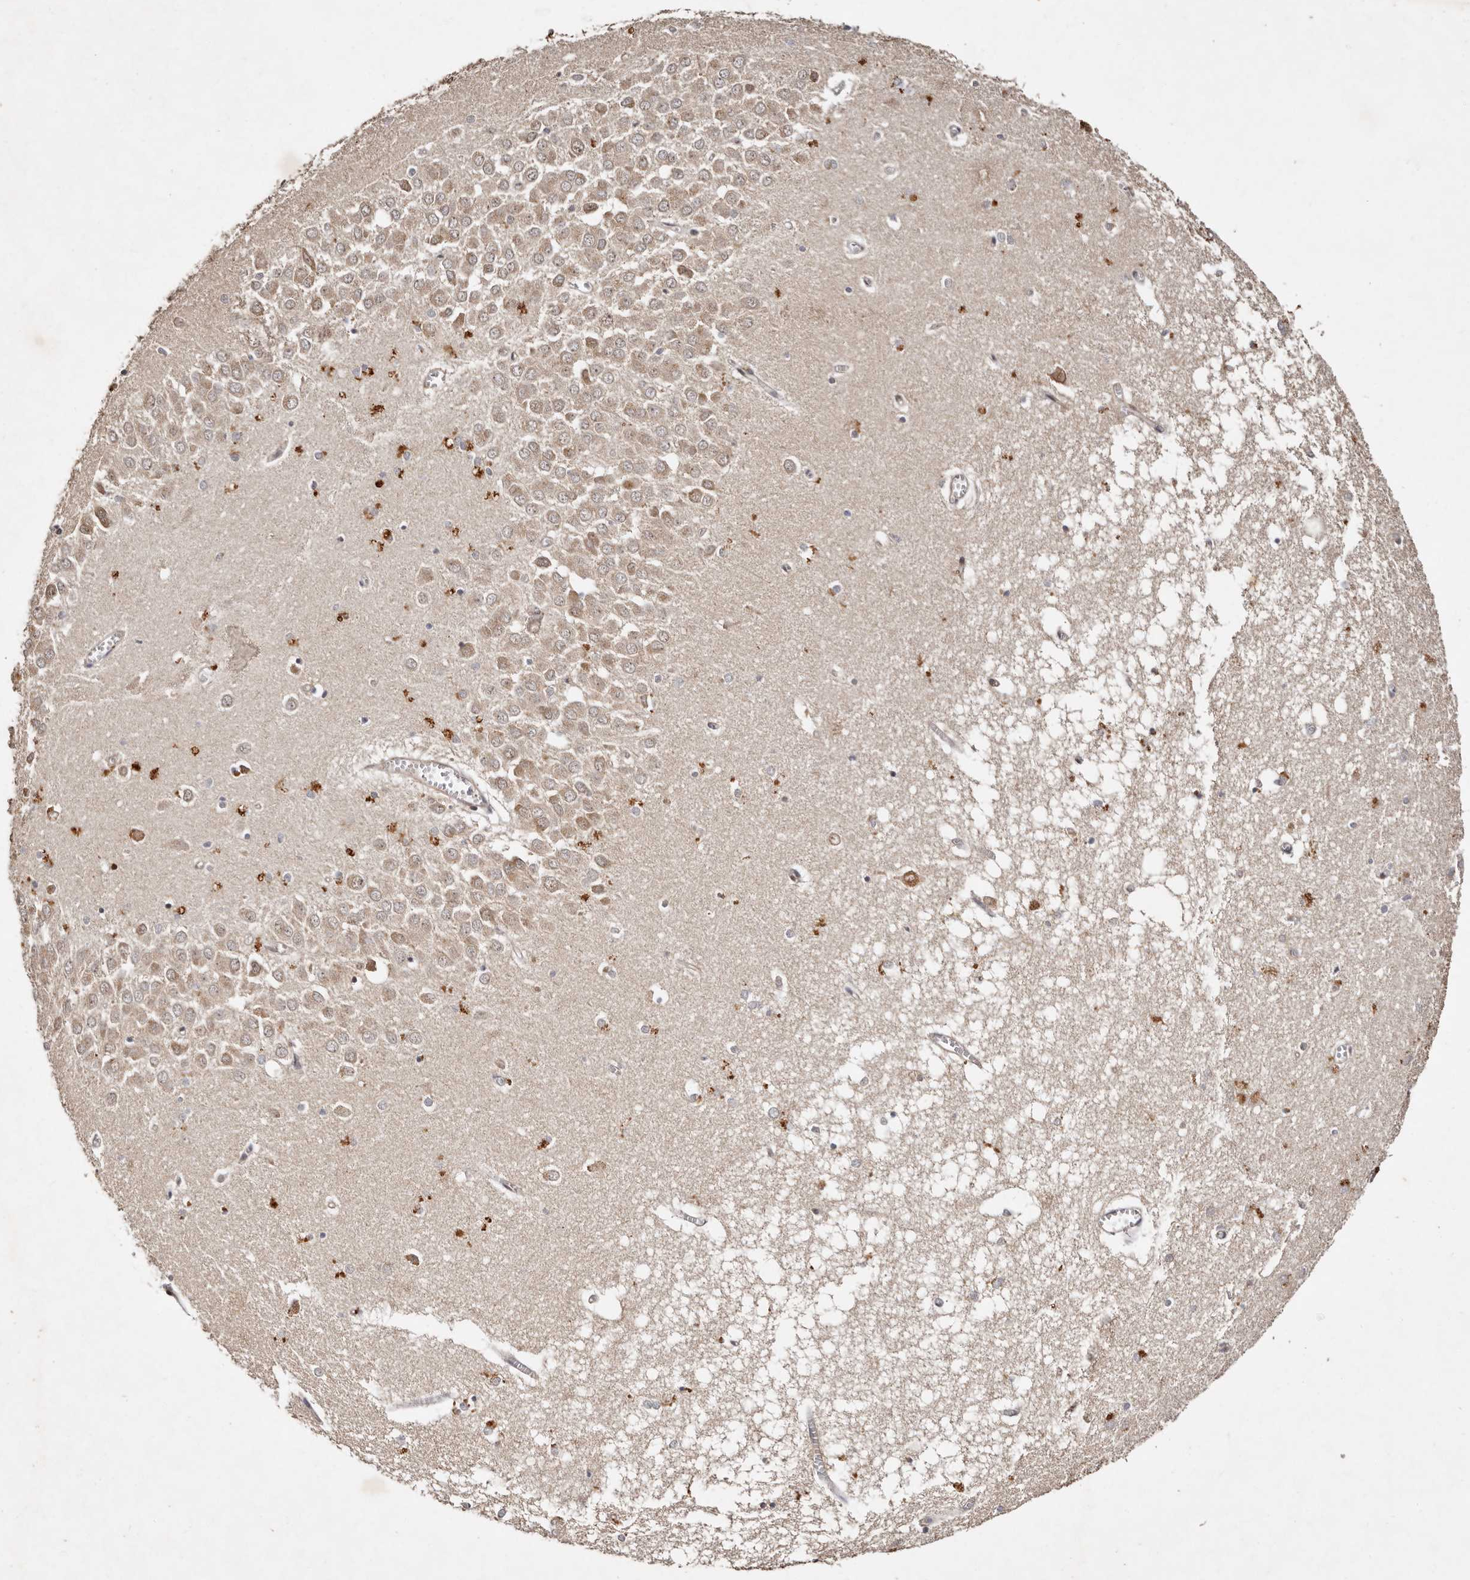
{"staining": {"intensity": "moderate", "quantity": "<25%", "location": "cytoplasmic/membranous"}, "tissue": "hippocampus", "cell_type": "Glial cells", "image_type": "normal", "snomed": [{"axis": "morphology", "description": "Normal tissue, NOS"}, {"axis": "topography", "description": "Hippocampus"}], "caption": "Protein positivity by immunohistochemistry exhibits moderate cytoplasmic/membranous staining in about <25% of glial cells in normal hippocampus. (Stains: DAB (3,3'-diaminobenzidine) in brown, nuclei in blue, Microscopy: brightfield microscopy at high magnification).", "gene": "DENND11", "patient": {"sex": "male", "age": 70}}